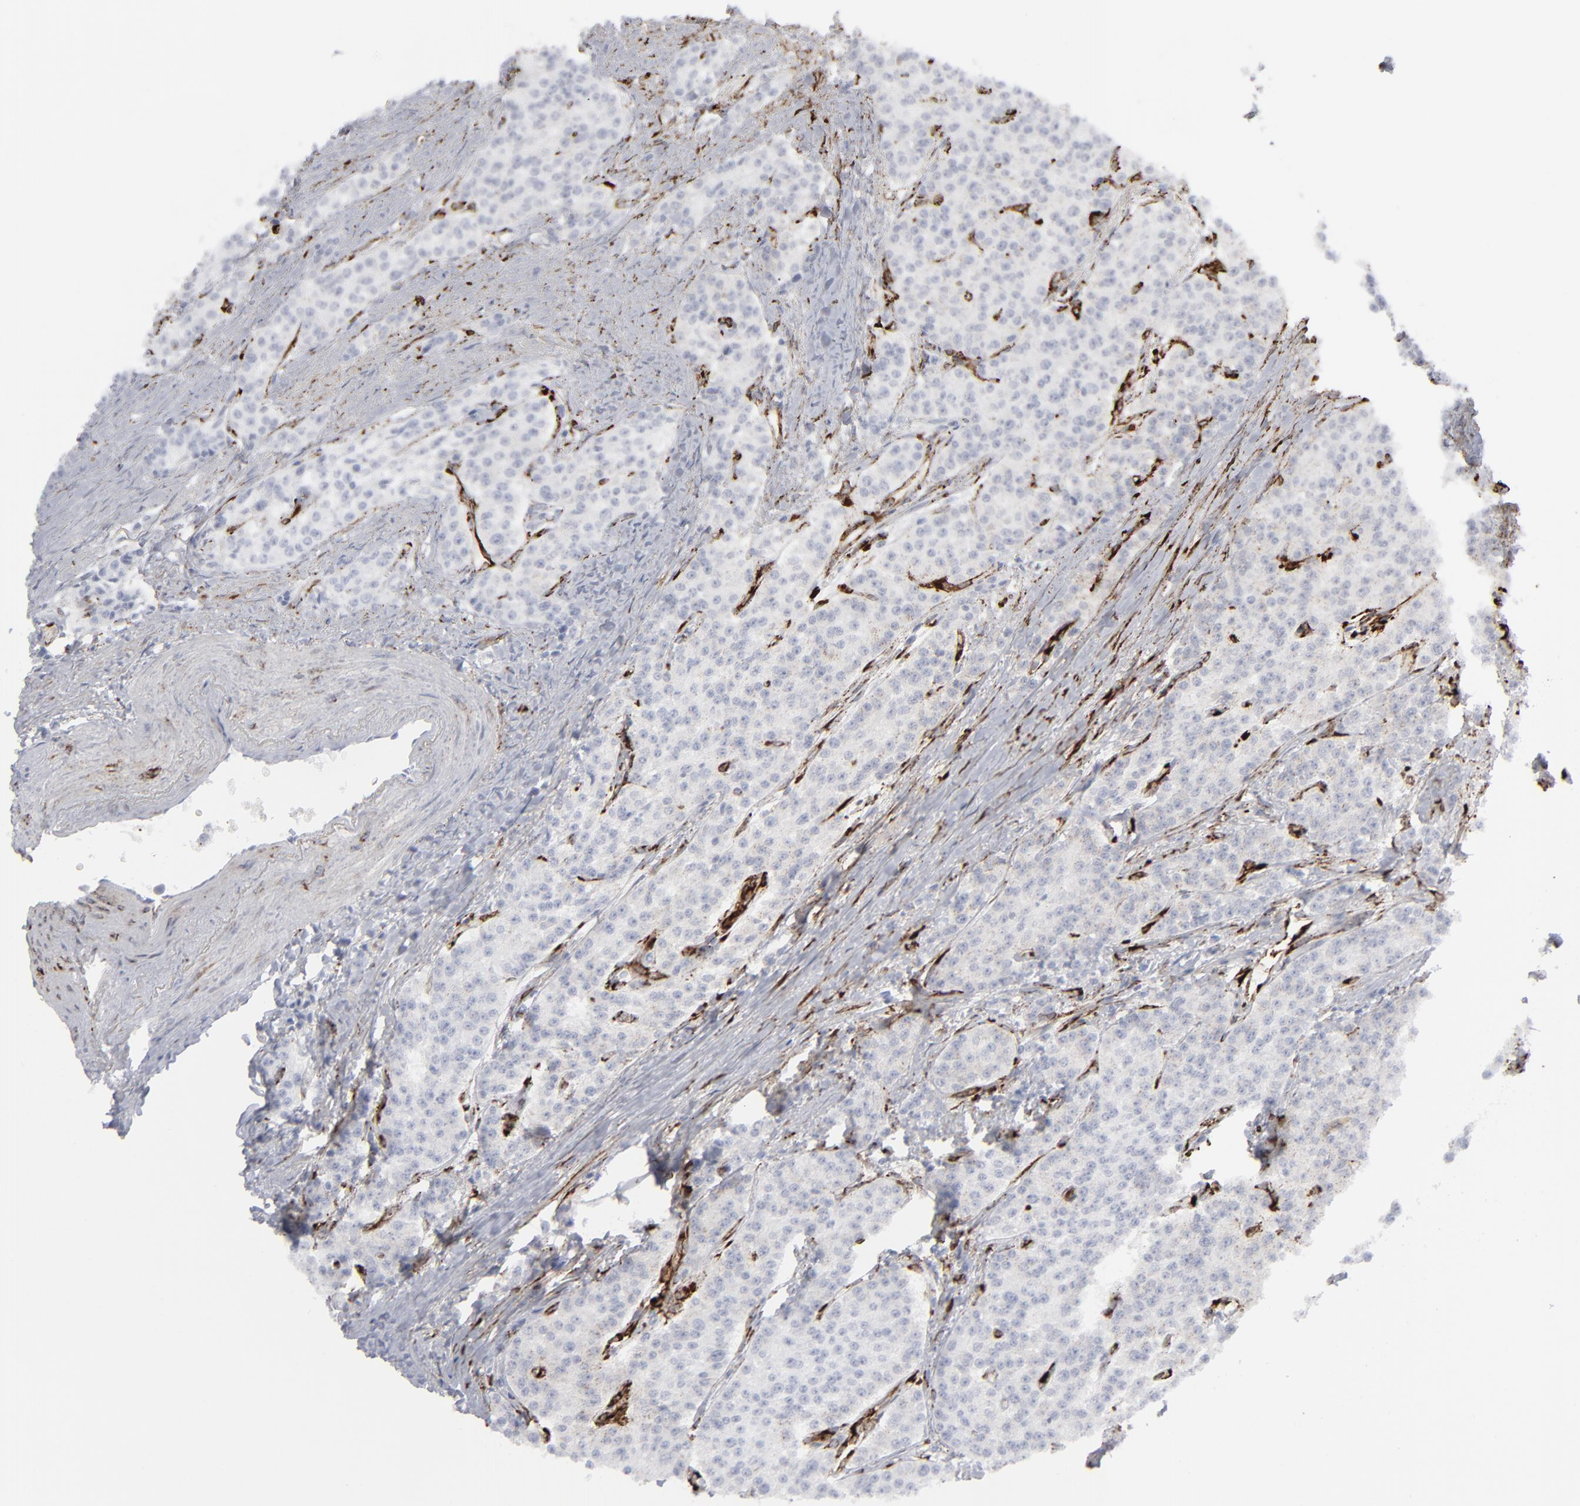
{"staining": {"intensity": "negative", "quantity": "none", "location": "none"}, "tissue": "carcinoid", "cell_type": "Tumor cells", "image_type": "cancer", "snomed": [{"axis": "morphology", "description": "Carcinoid, malignant, NOS"}, {"axis": "topography", "description": "Stomach"}], "caption": "Immunohistochemistry histopathology image of neoplastic tissue: malignant carcinoid stained with DAB reveals no significant protein positivity in tumor cells.", "gene": "SPARC", "patient": {"sex": "female", "age": 76}}